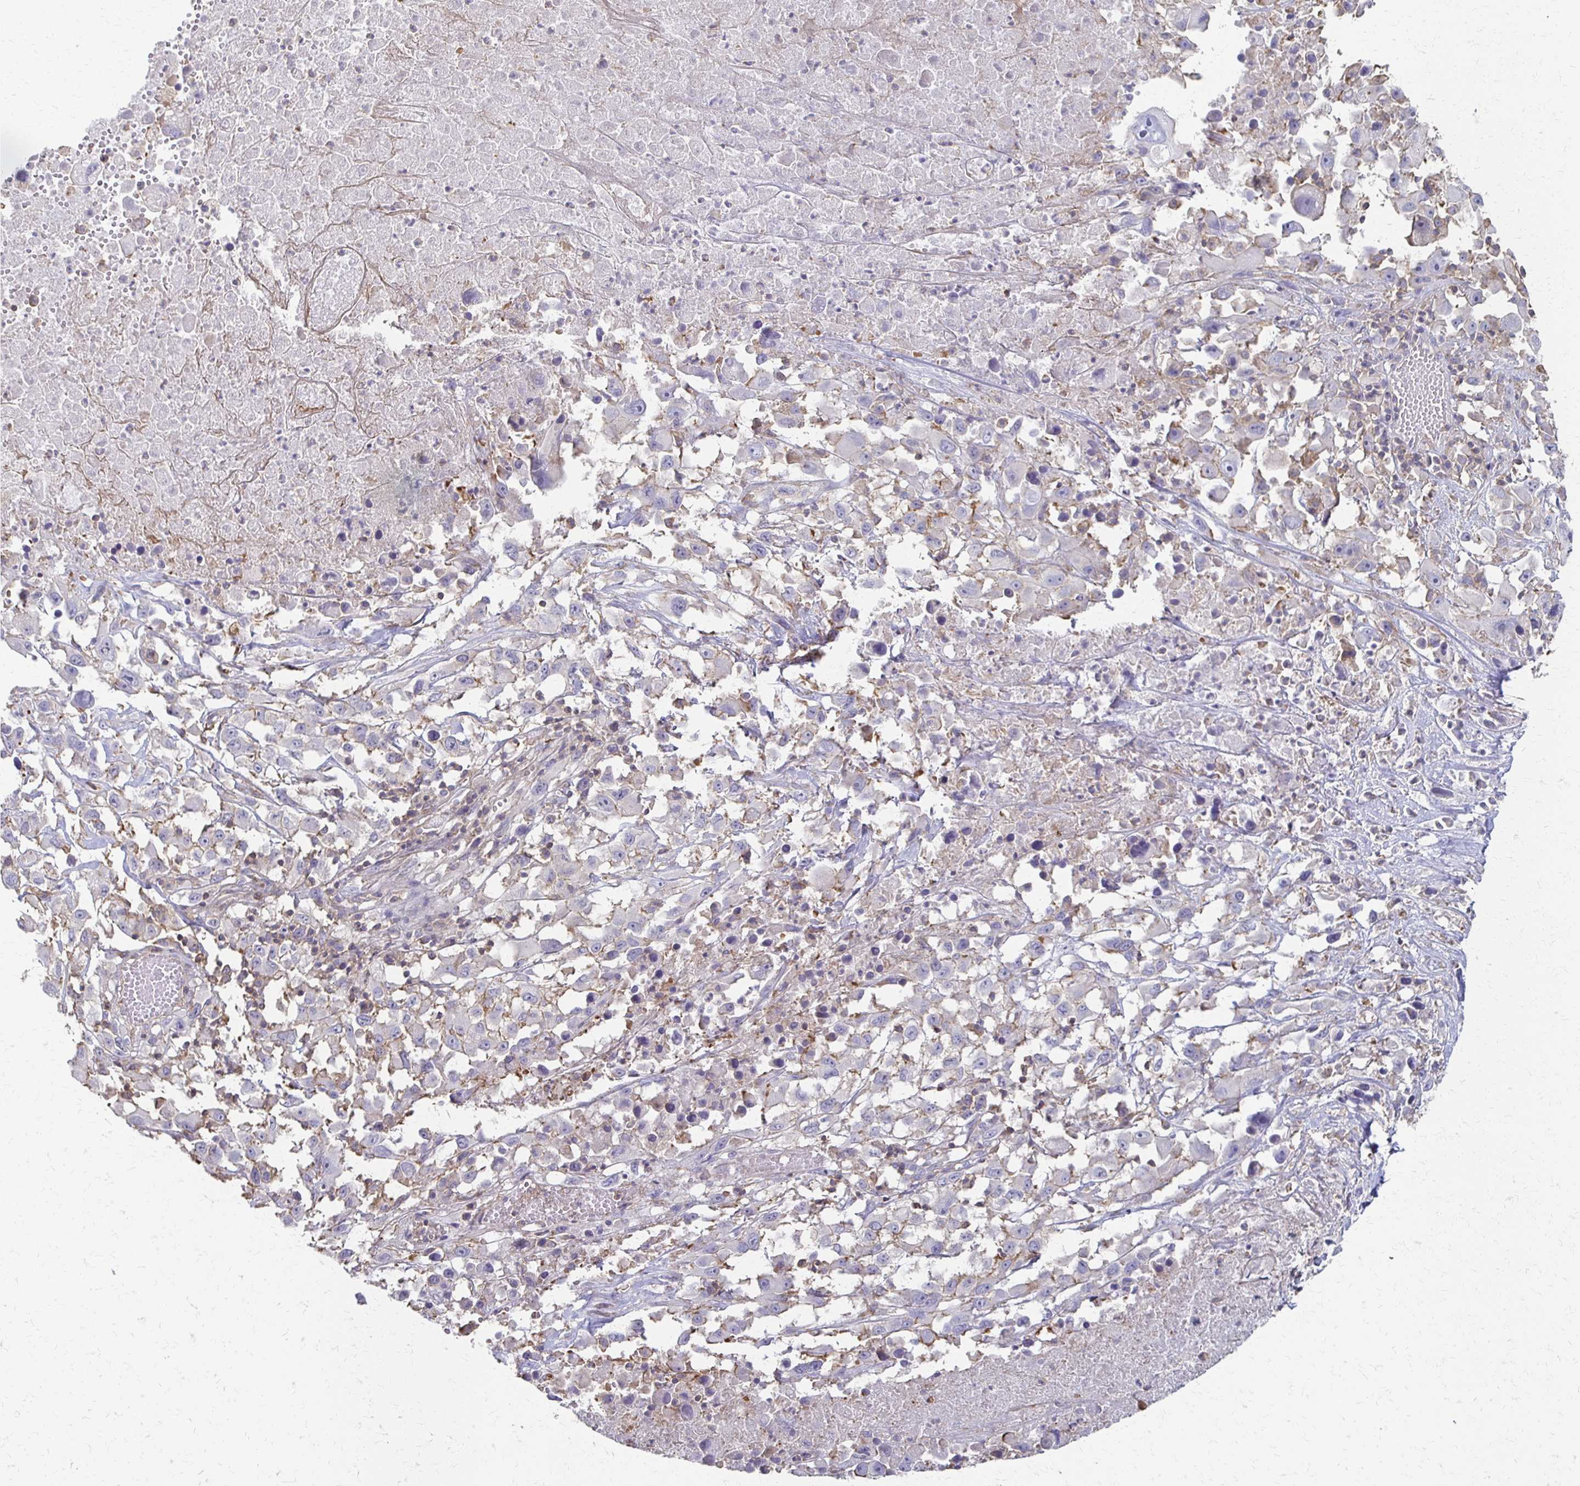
{"staining": {"intensity": "negative", "quantity": "none", "location": "none"}, "tissue": "melanoma", "cell_type": "Tumor cells", "image_type": "cancer", "snomed": [{"axis": "morphology", "description": "Malignant melanoma, Metastatic site"}, {"axis": "topography", "description": "Soft tissue"}], "caption": "This is an immunohistochemistry image of malignant melanoma (metastatic site). There is no expression in tumor cells.", "gene": "C1QTNF7", "patient": {"sex": "male", "age": 50}}